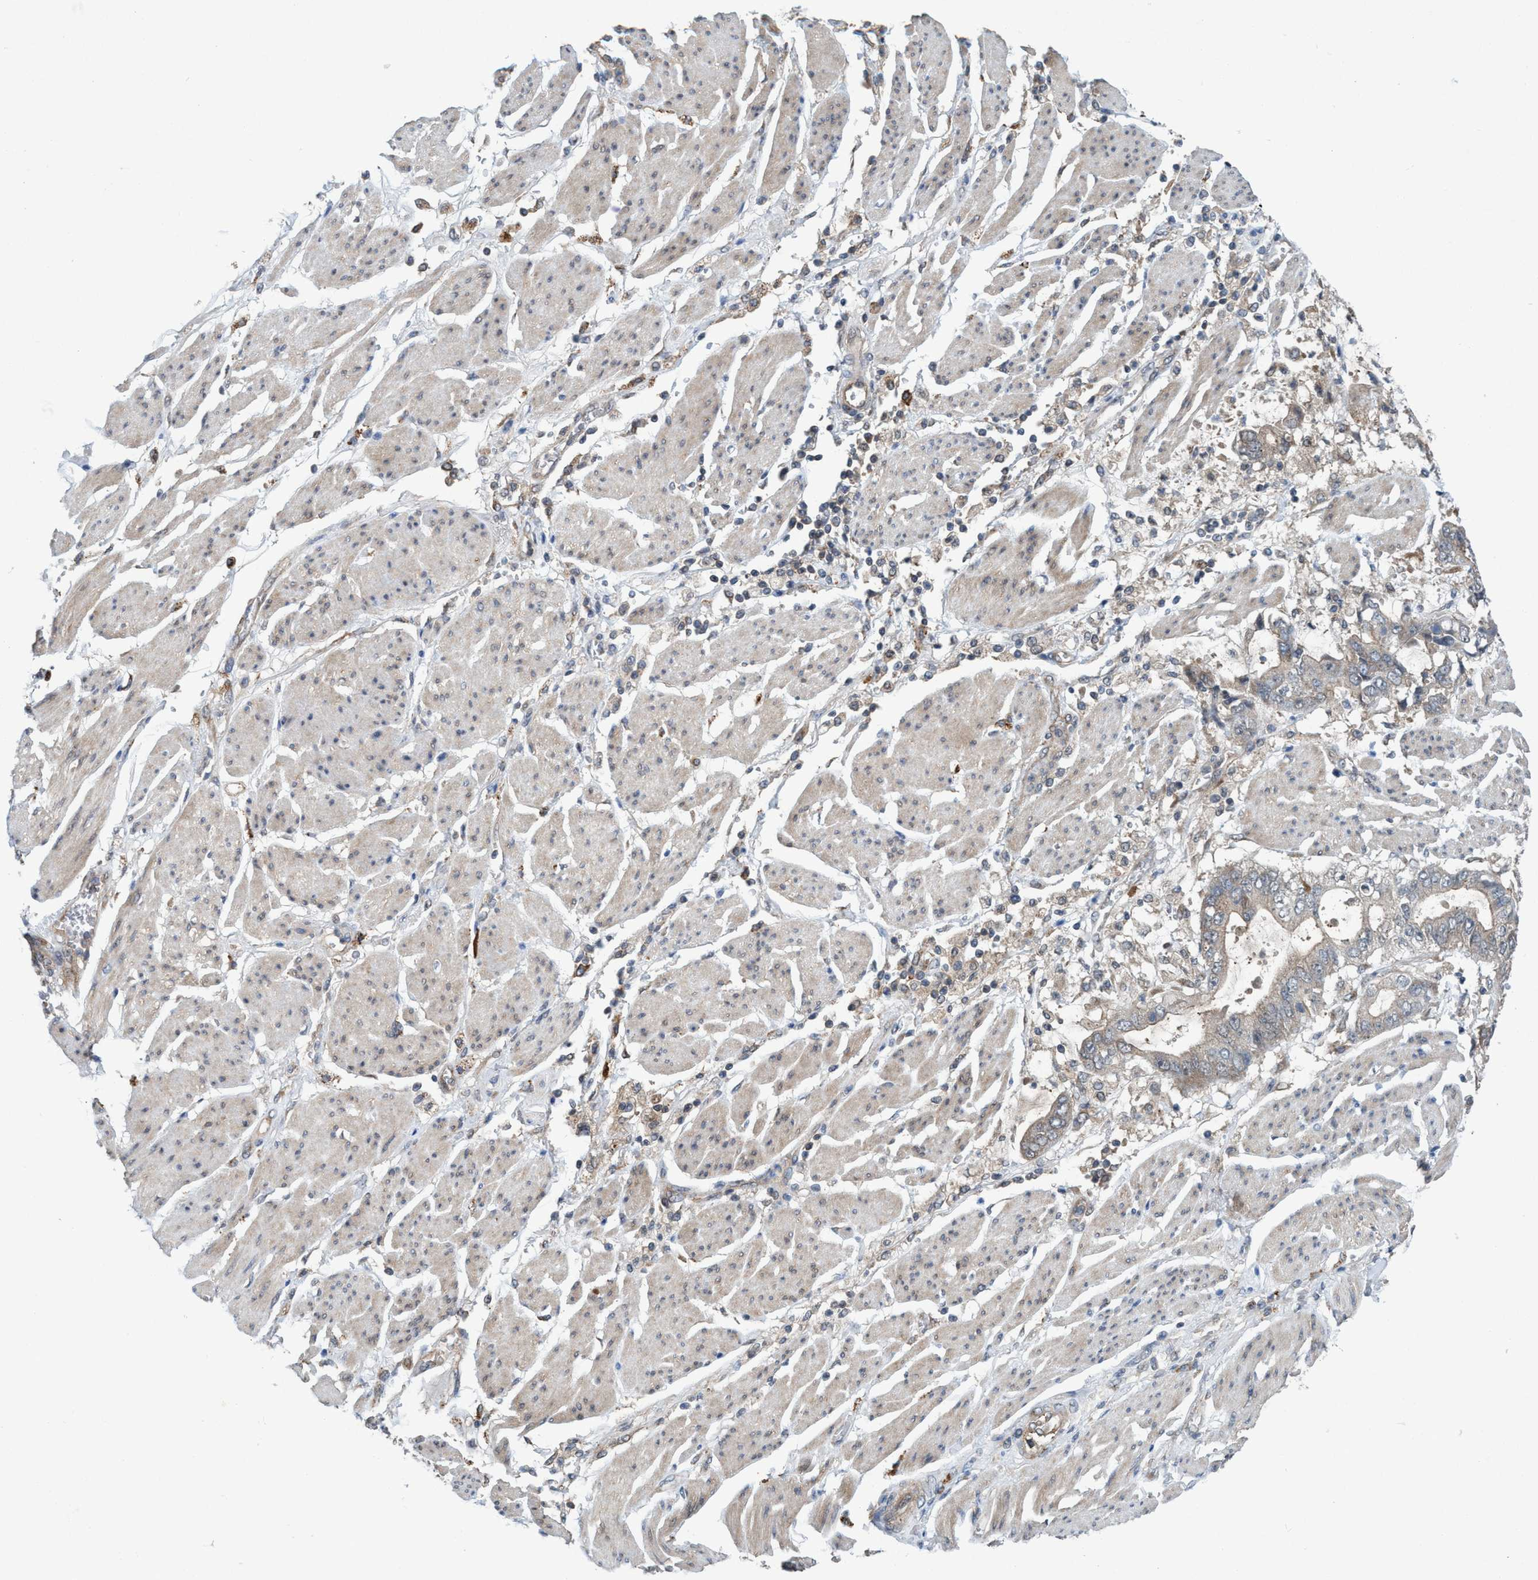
{"staining": {"intensity": "negative", "quantity": "none", "location": "none"}, "tissue": "stomach cancer", "cell_type": "Tumor cells", "image_type": "cancer", "snomed": [{"axis": "morphology", "description": "Normal tissue, NOS"}, {"axis": "morphology", "description": "Adenocarcinoma, NOS"}, {"axis": "topography", "description": "Stomach"}], "caption": "Adenocarcinoma (stomach) stained for a protein using immunohistochemistry exhibits no staining tumor cells.", "gene": "TRIM65", "patient": {"sex": "male", "age": 62}}